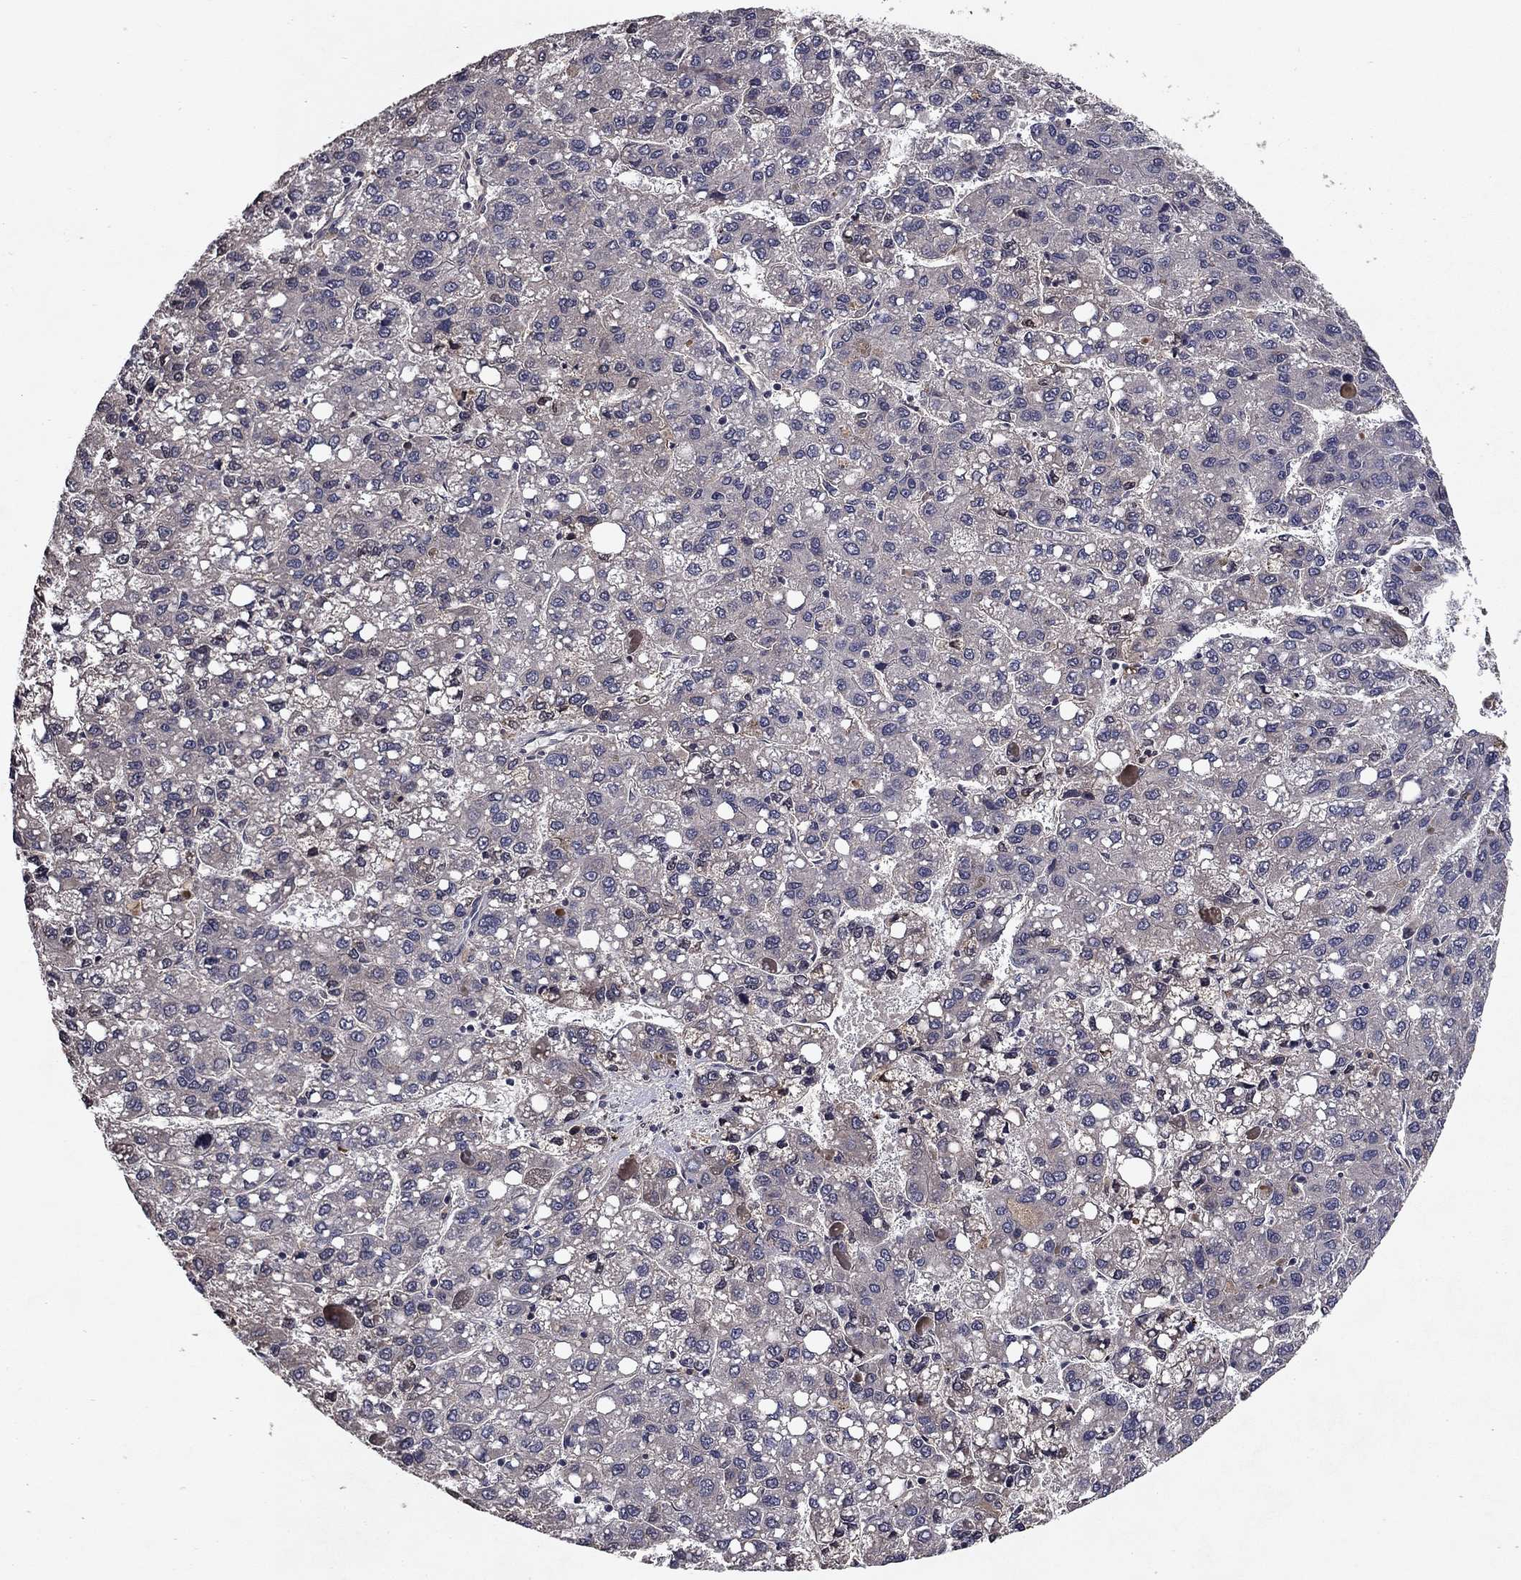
{"staining": {"intensity": "negative", "quantity": "none", "location": "none"}, "tissue": "liver cancer", "cell_type": "Tumor cells", "image_type": "cancer", "snomed": [{"axis": "morphology", "description": "Carcinoma, Hepatocellular, NOS"}, {"axis": "topography", "description": "Liver"}], "caption": "Tumor cells are negative for brown protein staining in liver cancer (hepatocellular carcinoma).", "gene": "PROS1", "patient": {"sex": "female", "age": 82}}